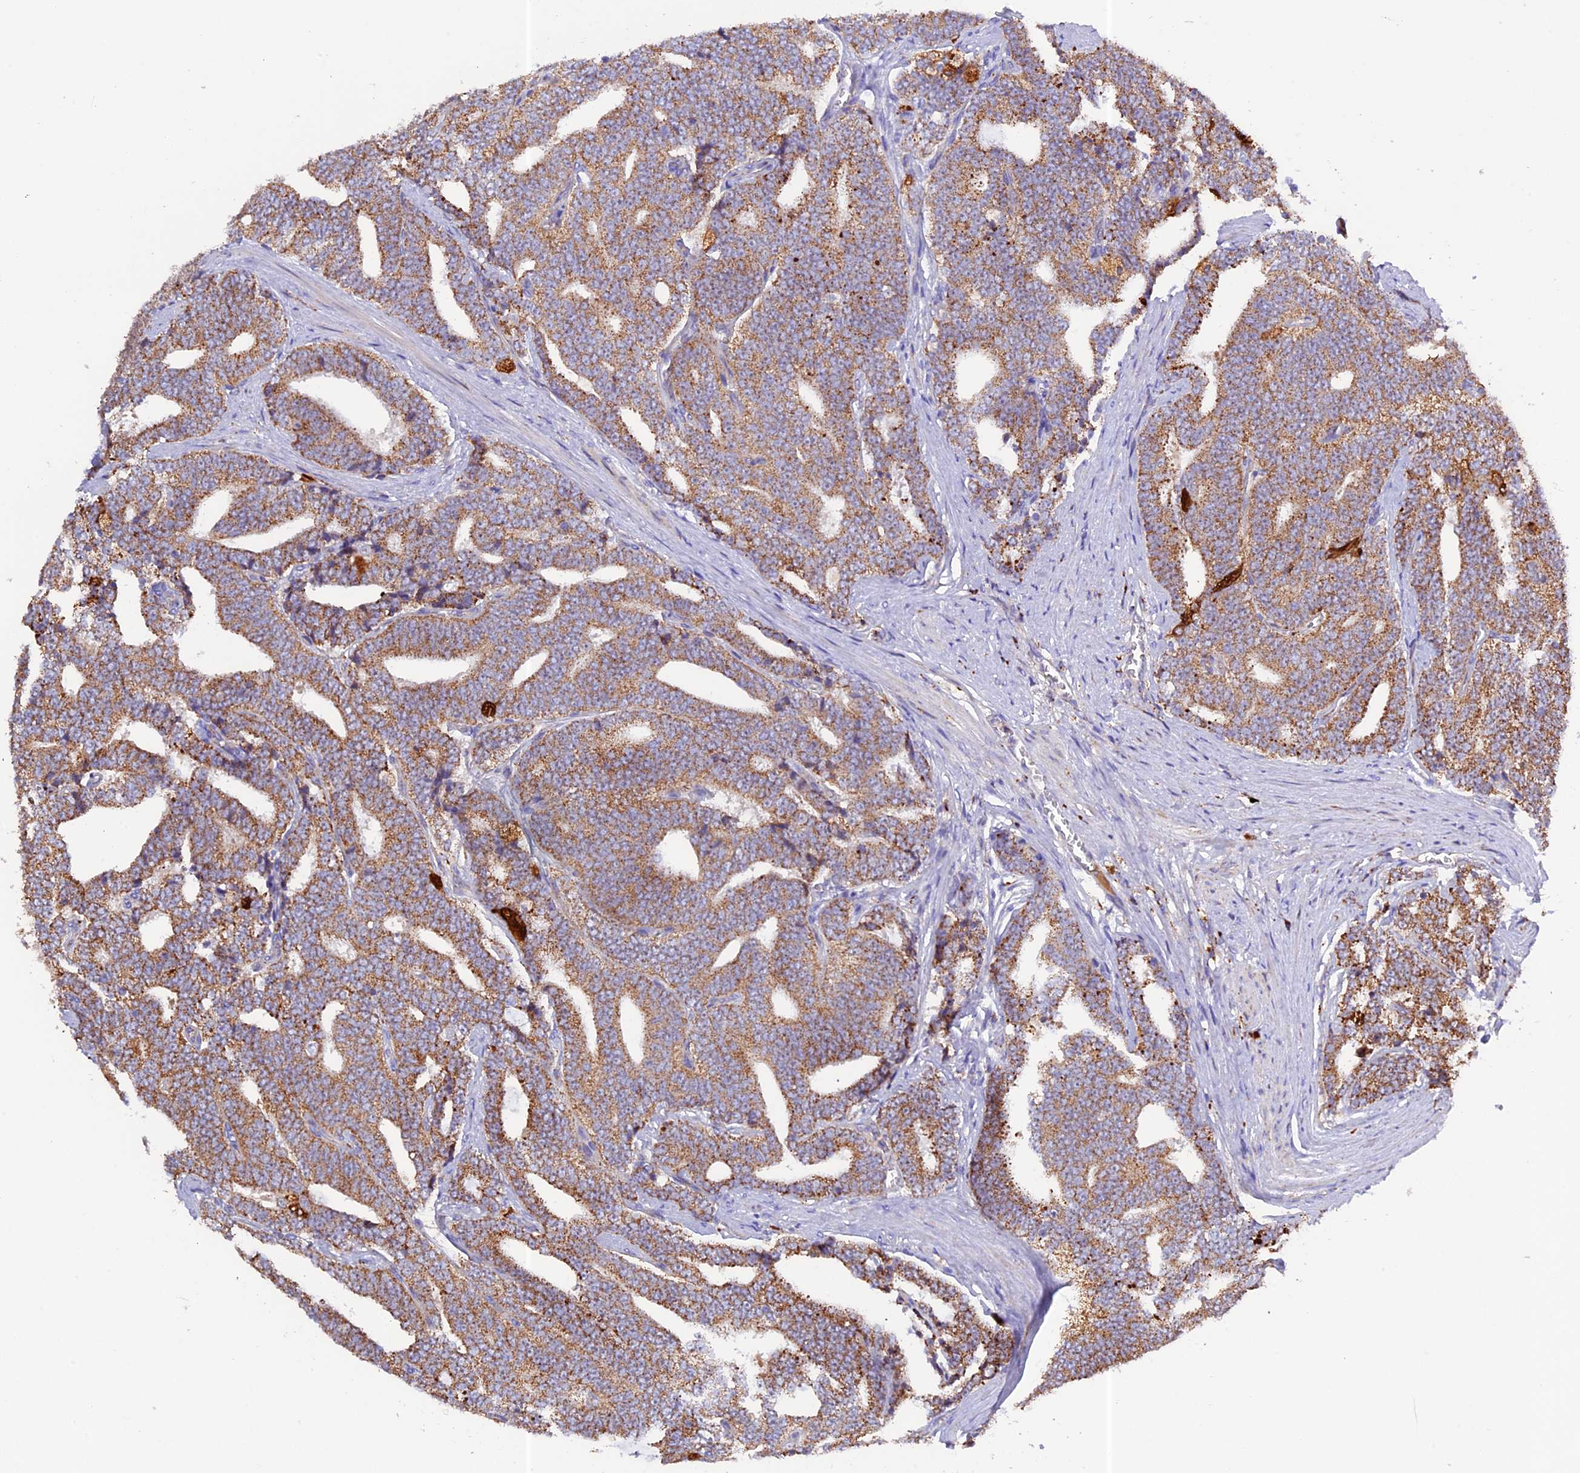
{"staining": {"intensity": "moderate", "quantity": ">75%", "location": "cytoplasmic/membranous"}, "tissue": "prostate cancer", "cell_type": "Tumor cells", "image_type": "cancer", "snomed": [{"axis": "morphology", "description": "Adenocarcinoma, High grade"}, {"axis": "topography", "description": "Prostate and seminal vesicle, NOS"}], "caption": "DAB immunohistochemical staining of human prostate cancer shows moderate cytoplasmic/membranous protein staining in approximately >75% of tumor cells. (Stains: DAB in brown, nuclei in blue, Microscopy: brightfield microscopy at high magnification).", "gene": "METTL22", "patient": {"sex": "male", "age": 67}}